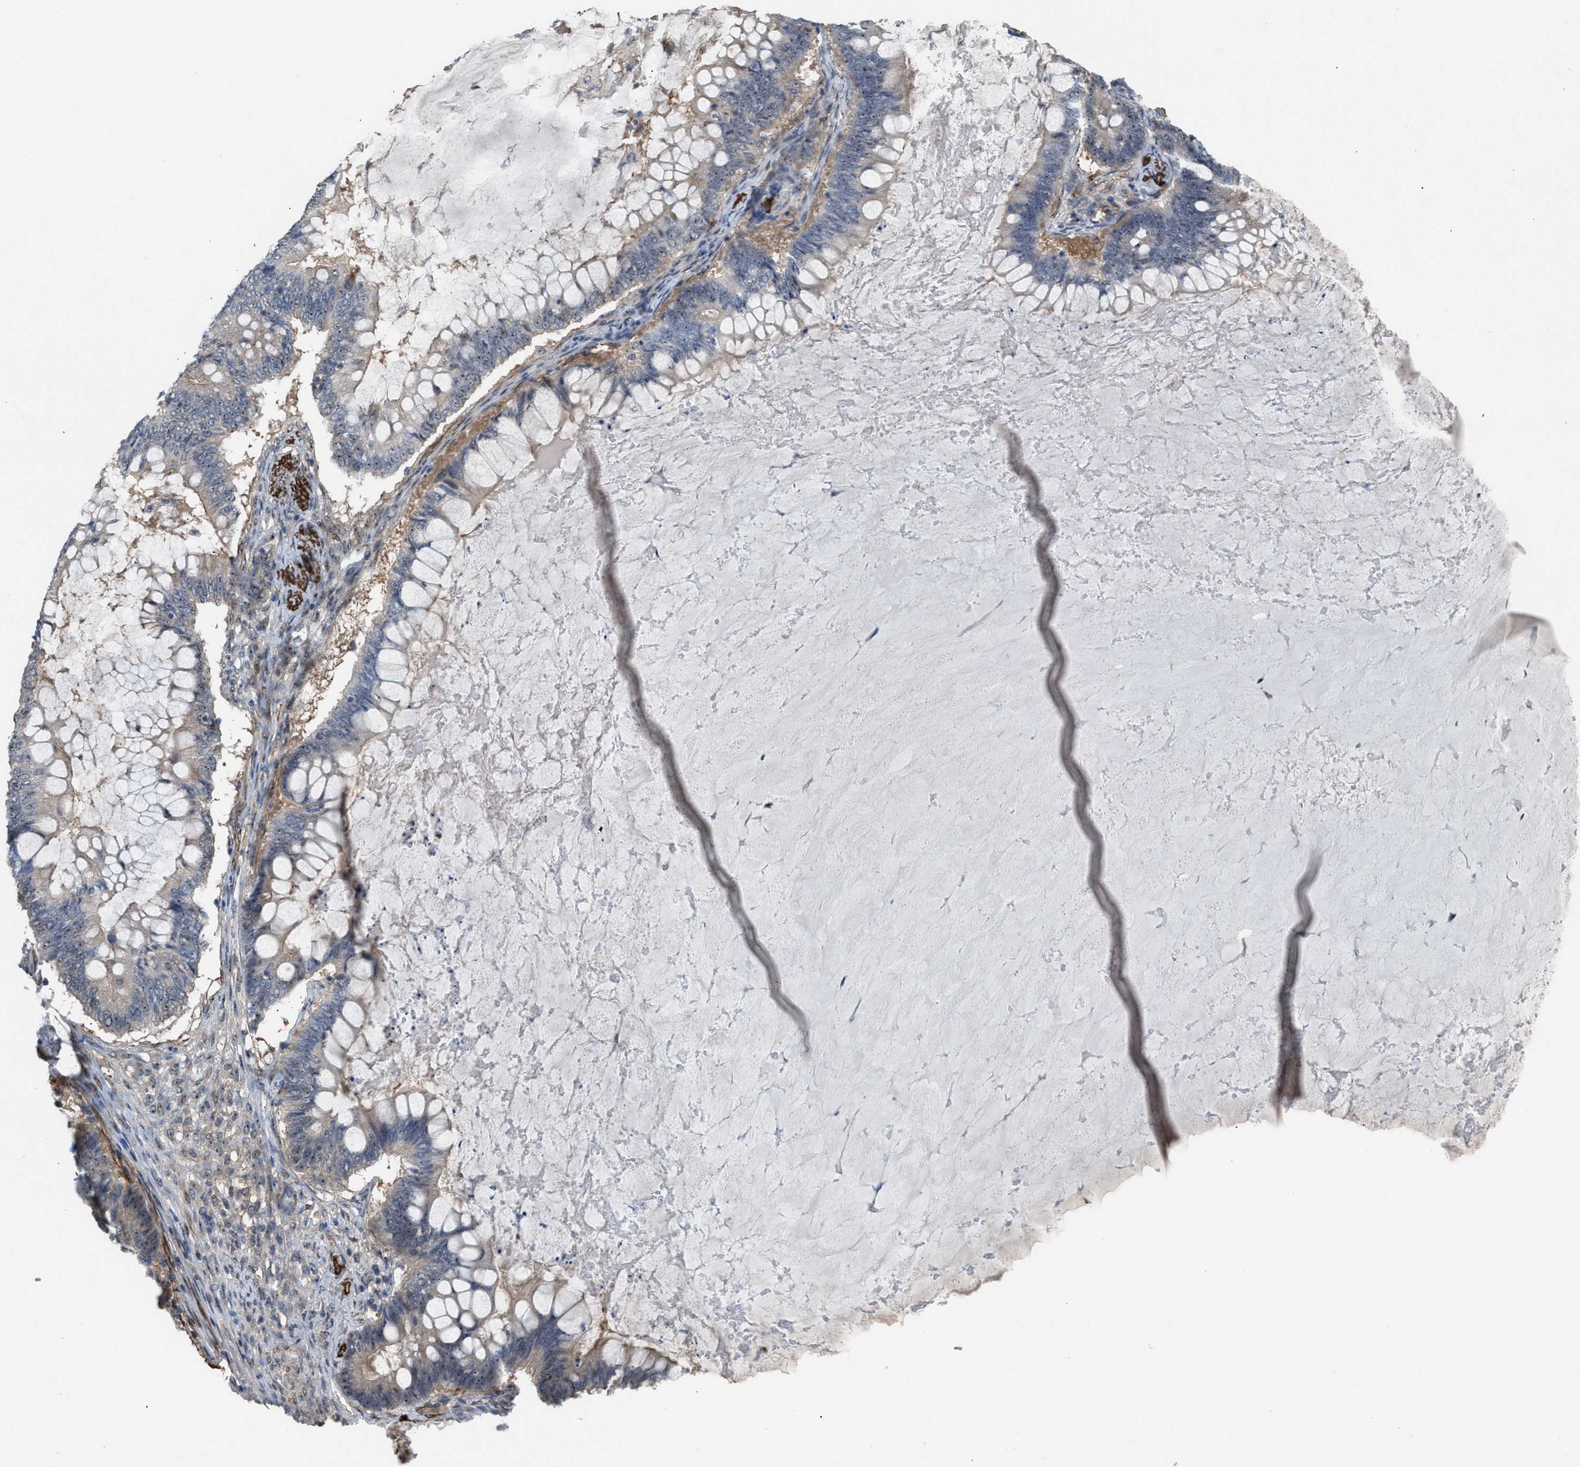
{"staining": {"intensity": "moderate", "quantity": "25%-75%", "location": "nuclear"}, "tissue": "ovarian cancer", "cell_type": "Tumor cells", "image_type": "cancer", "snomed": [{"axis": "morphology", "description": "Cystadenocarcinoma, mucinous, NOS"}, {"axis": "topography", "description": "Ovary"}], "caption": "DAB (3,3'-diaminobenzidine) immunohistochemical staining of ovarian cancer (mucinous cystadenocarcinoma) shows moderate nuclear protein staining in approximately 25%-75% of tumor cells.", "gene": "NQO2", "patient": {"sex": "female", "age": 61}}